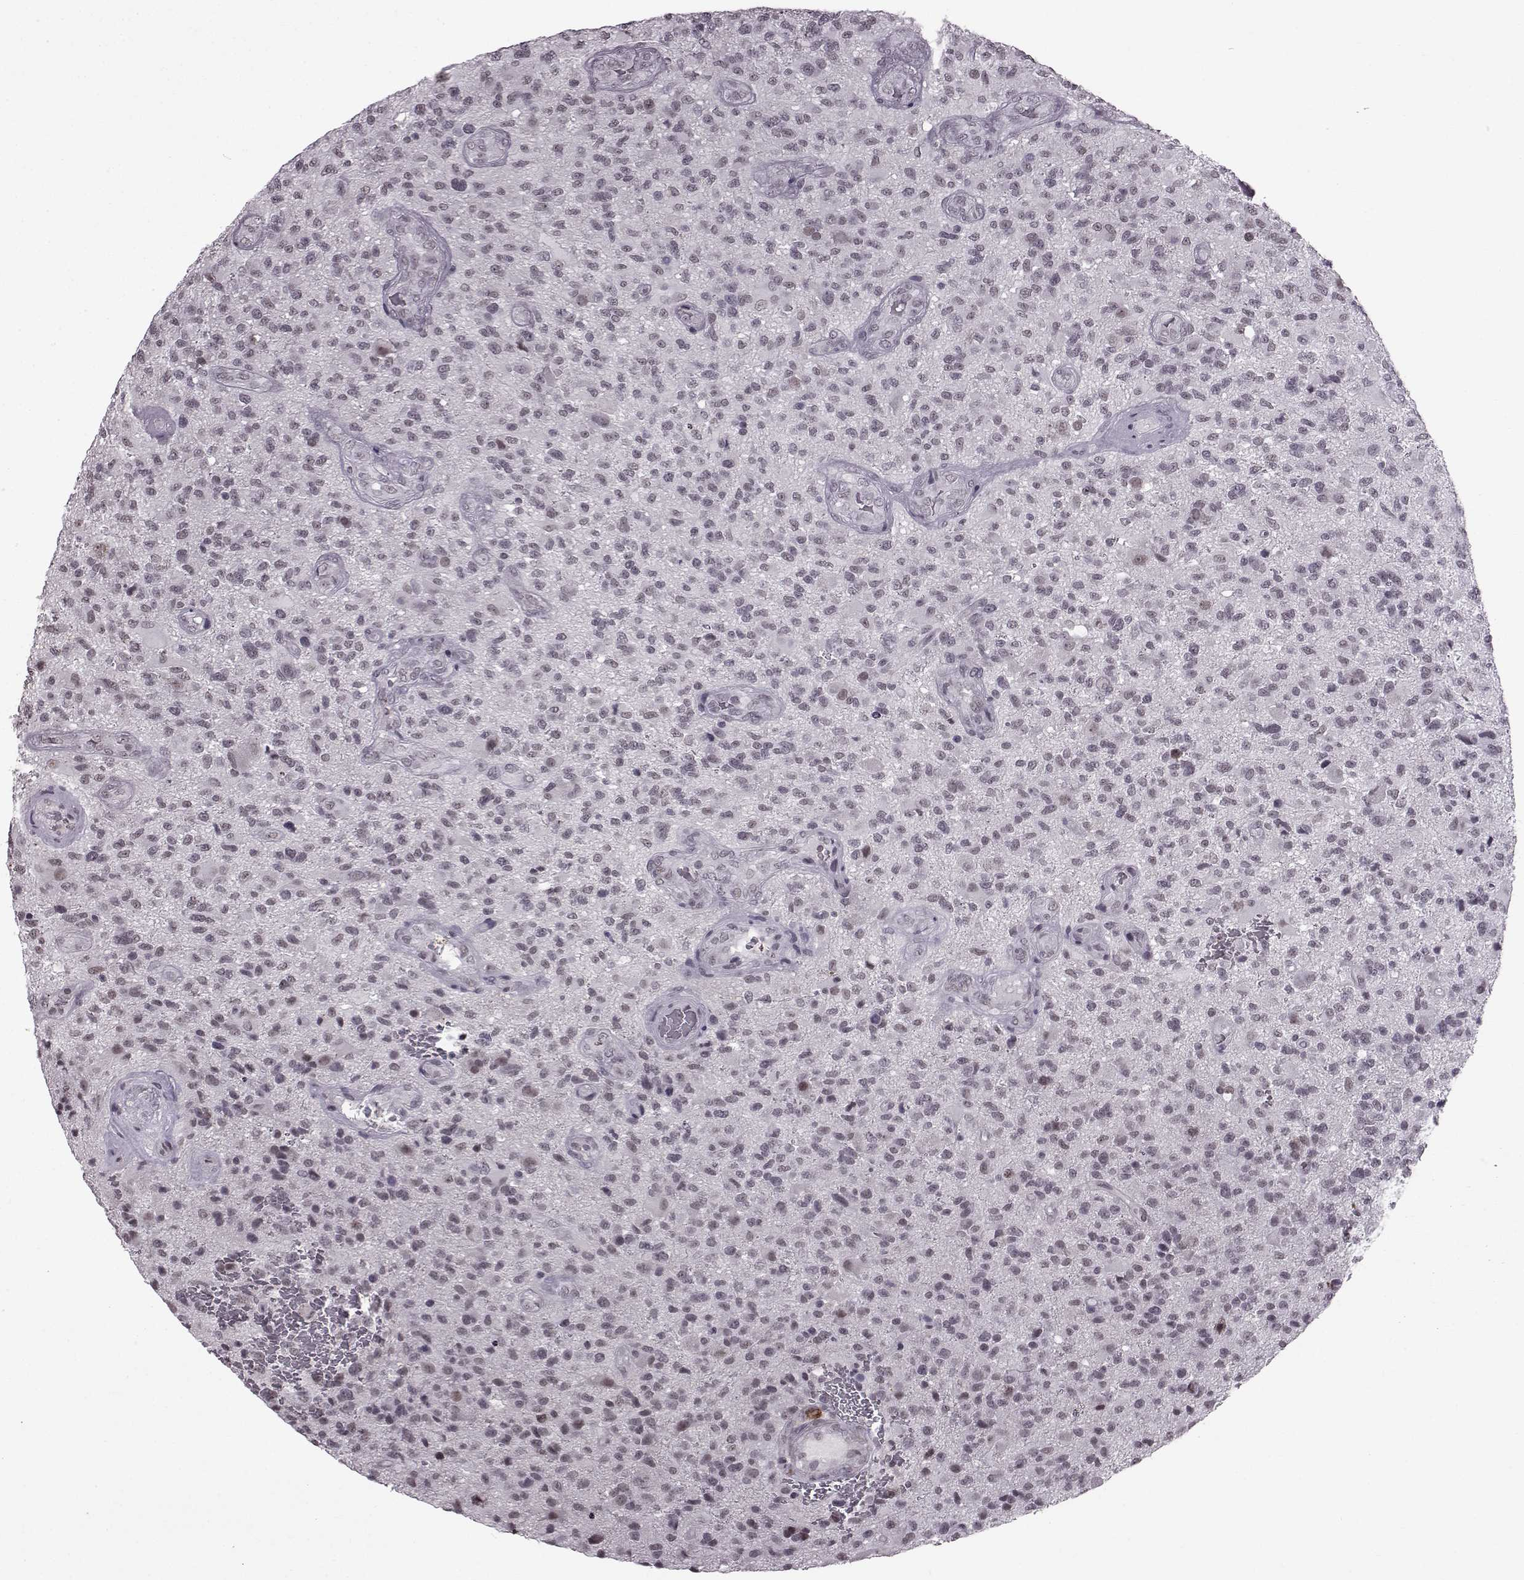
{"staining": {"intensity": "negative", "quantity": "none", "location": "none"}, "tissue": "glioma", "cell_type": "Tumor cells", "image_type": "cancer", "snomed": [{"axis": "morphology", "description": "Glioma, malignant, High grade"}, {"axis": "topography", "description": "Brain"}], "caption": "Protein analysis of malignant glioma (high-grade) demonstrates no significant staining in tumor cells.", "gene": "SLC28A2", "patient": {"sex": "male", "age": 47}}